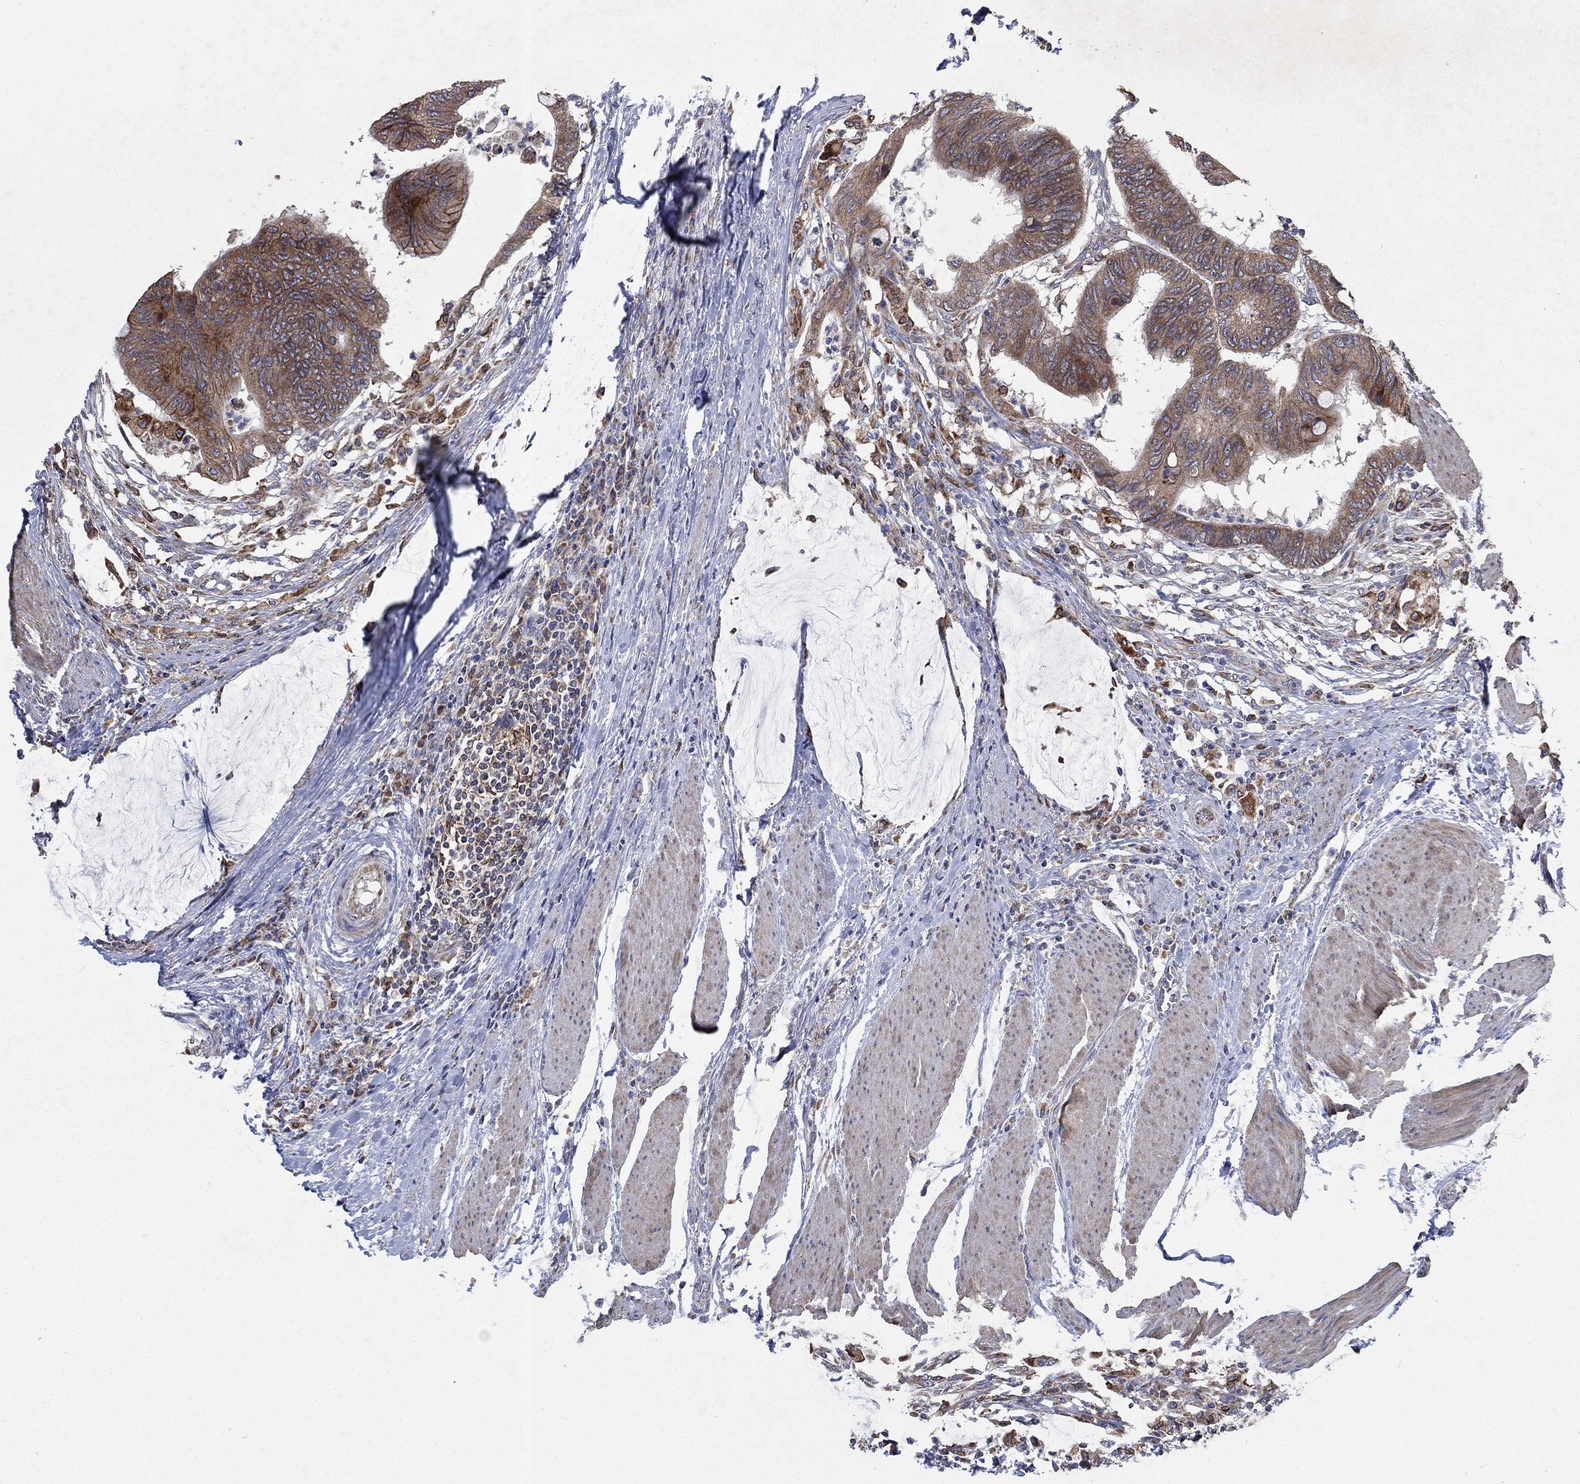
{"staining": {"intensity": "moderate", "quantity": ">75%", "location": "cytoplasmic/membranous"}, "tissue": "colorectal cancer", "cell_type": "Tumor cells", "image_type": "cancer", "snomed": [{"axis": "morphology", "description": "Normal tissue, NOS"}, {"axis": "morphology", "description": "Adenocarcinoma, NOS"}, {"axis": "topography", "description": "Rectum"}, {"axis": "topography", "description": "Peripheral nerve tissue"}], "caption": "Human colorectal adenocarcinoma stained with a protein marker reveals moderate staining in tumor cells.", "gene": "NCEH1", "patient": {"sex": "male", "age": 92}}